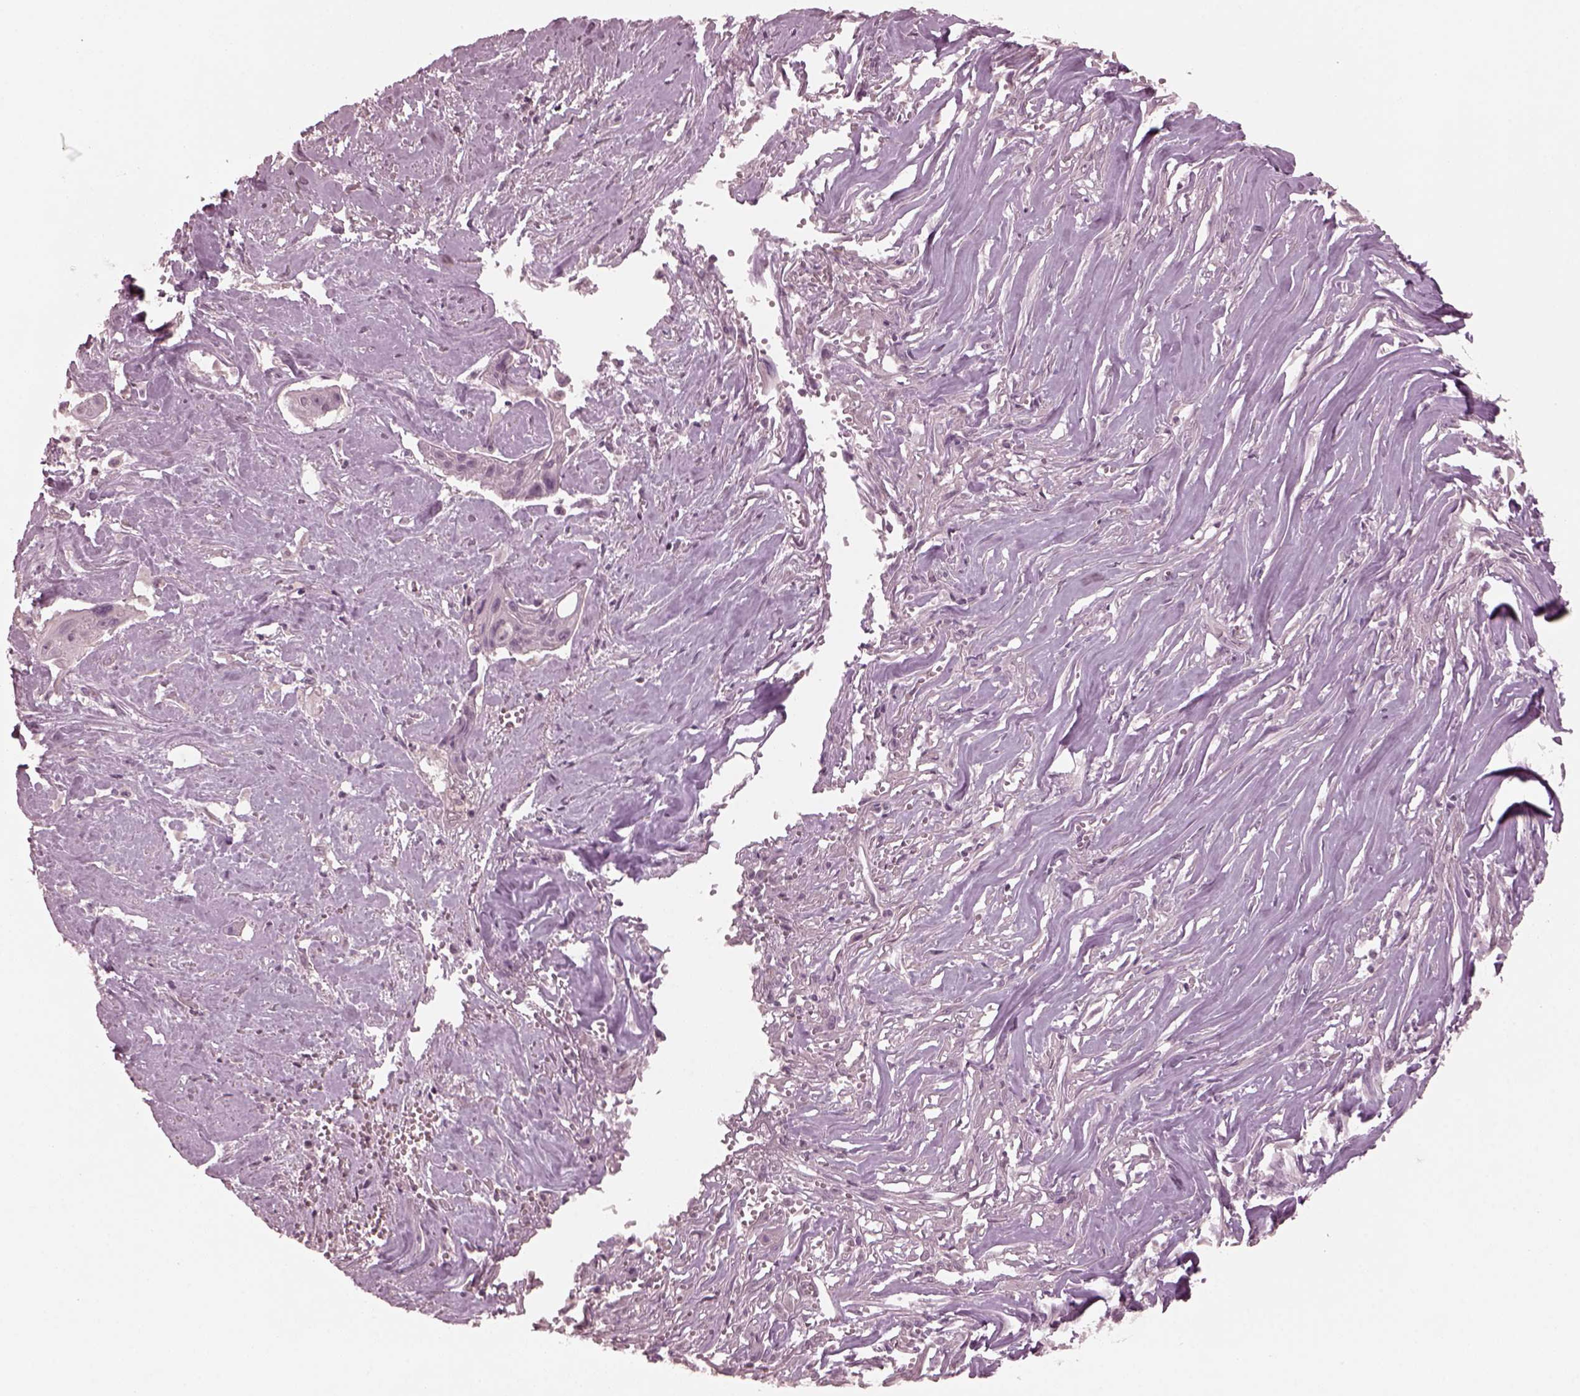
{"staining": {"intensity": "negative", "quantity": "none", "location": "none"}, "tissue": "cervical cancer", "cell_type": "Tumor cells", "image_type": "cancer", "snomed": [{"axis": "morphology", "description": "Squamous cell carcinoma, NOS"}, {"axis": "topography", "description": "Cervix"}], "caption": "Human cervical cancer (squamous cell carcinoma) stained for a protein using IHC displays no staining in tumor cells.", "gene": "RGS7", "patient": {"sex": "female", "age": 49}}